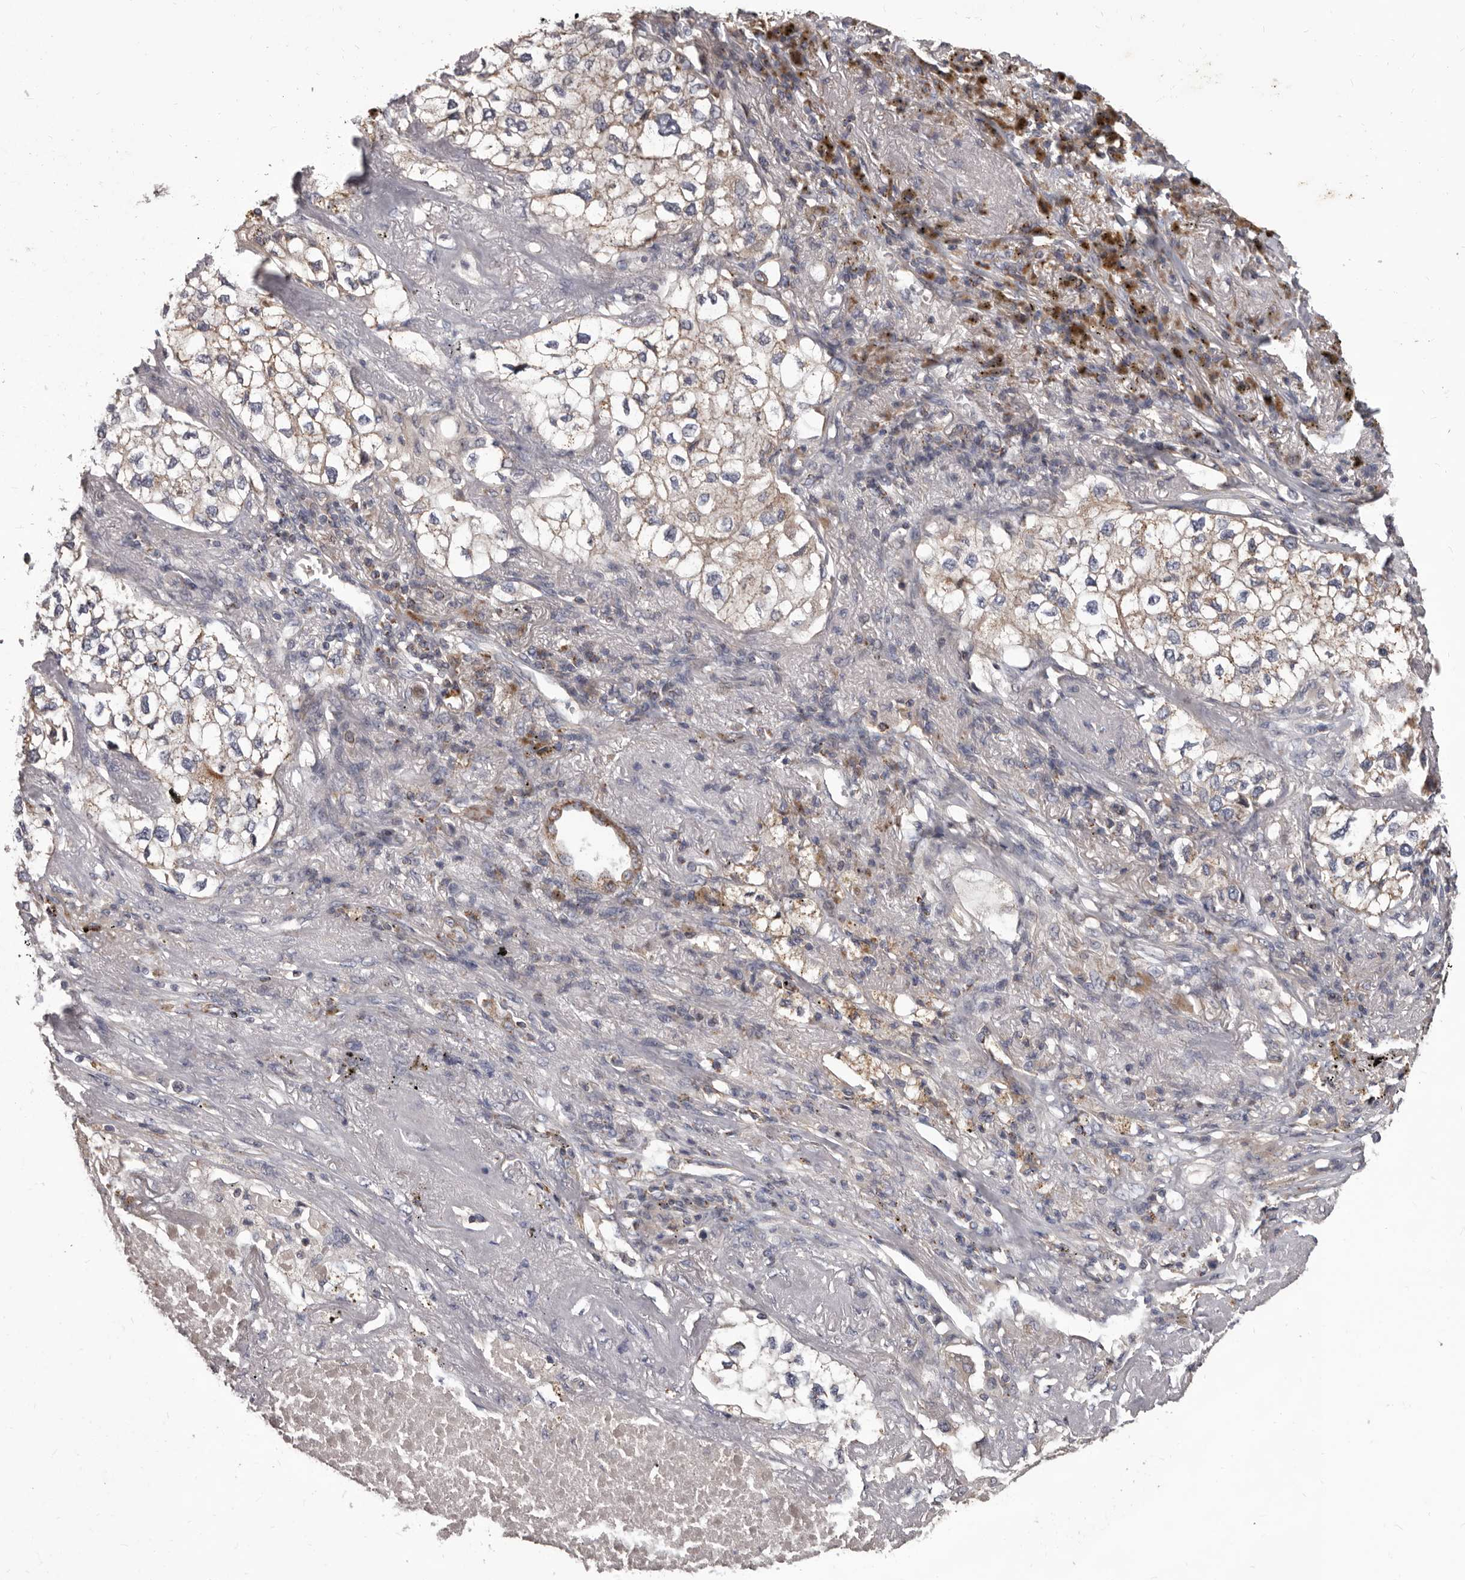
{"staining": {"intensity": "weak", "quantity": ">75%", "location": "cytoplasmic/membranous"}, "tissue": "lung cancer", "cell_type": "Tumor cells", "image_type": "cancer", "snomed": [{"axis": "morphology", "description": "Adenocarcinoma, NOS"}, {"axis": "topography", "description": "Lung"}], "caption": "Lung cancer was stained to show a protein in brown. There is low levels of weak cytoplasmic/membranous expression in about >75% of tumor cells.", "gene": "ALDH5A1", "patient": {"sex": "male", "age": 63}}